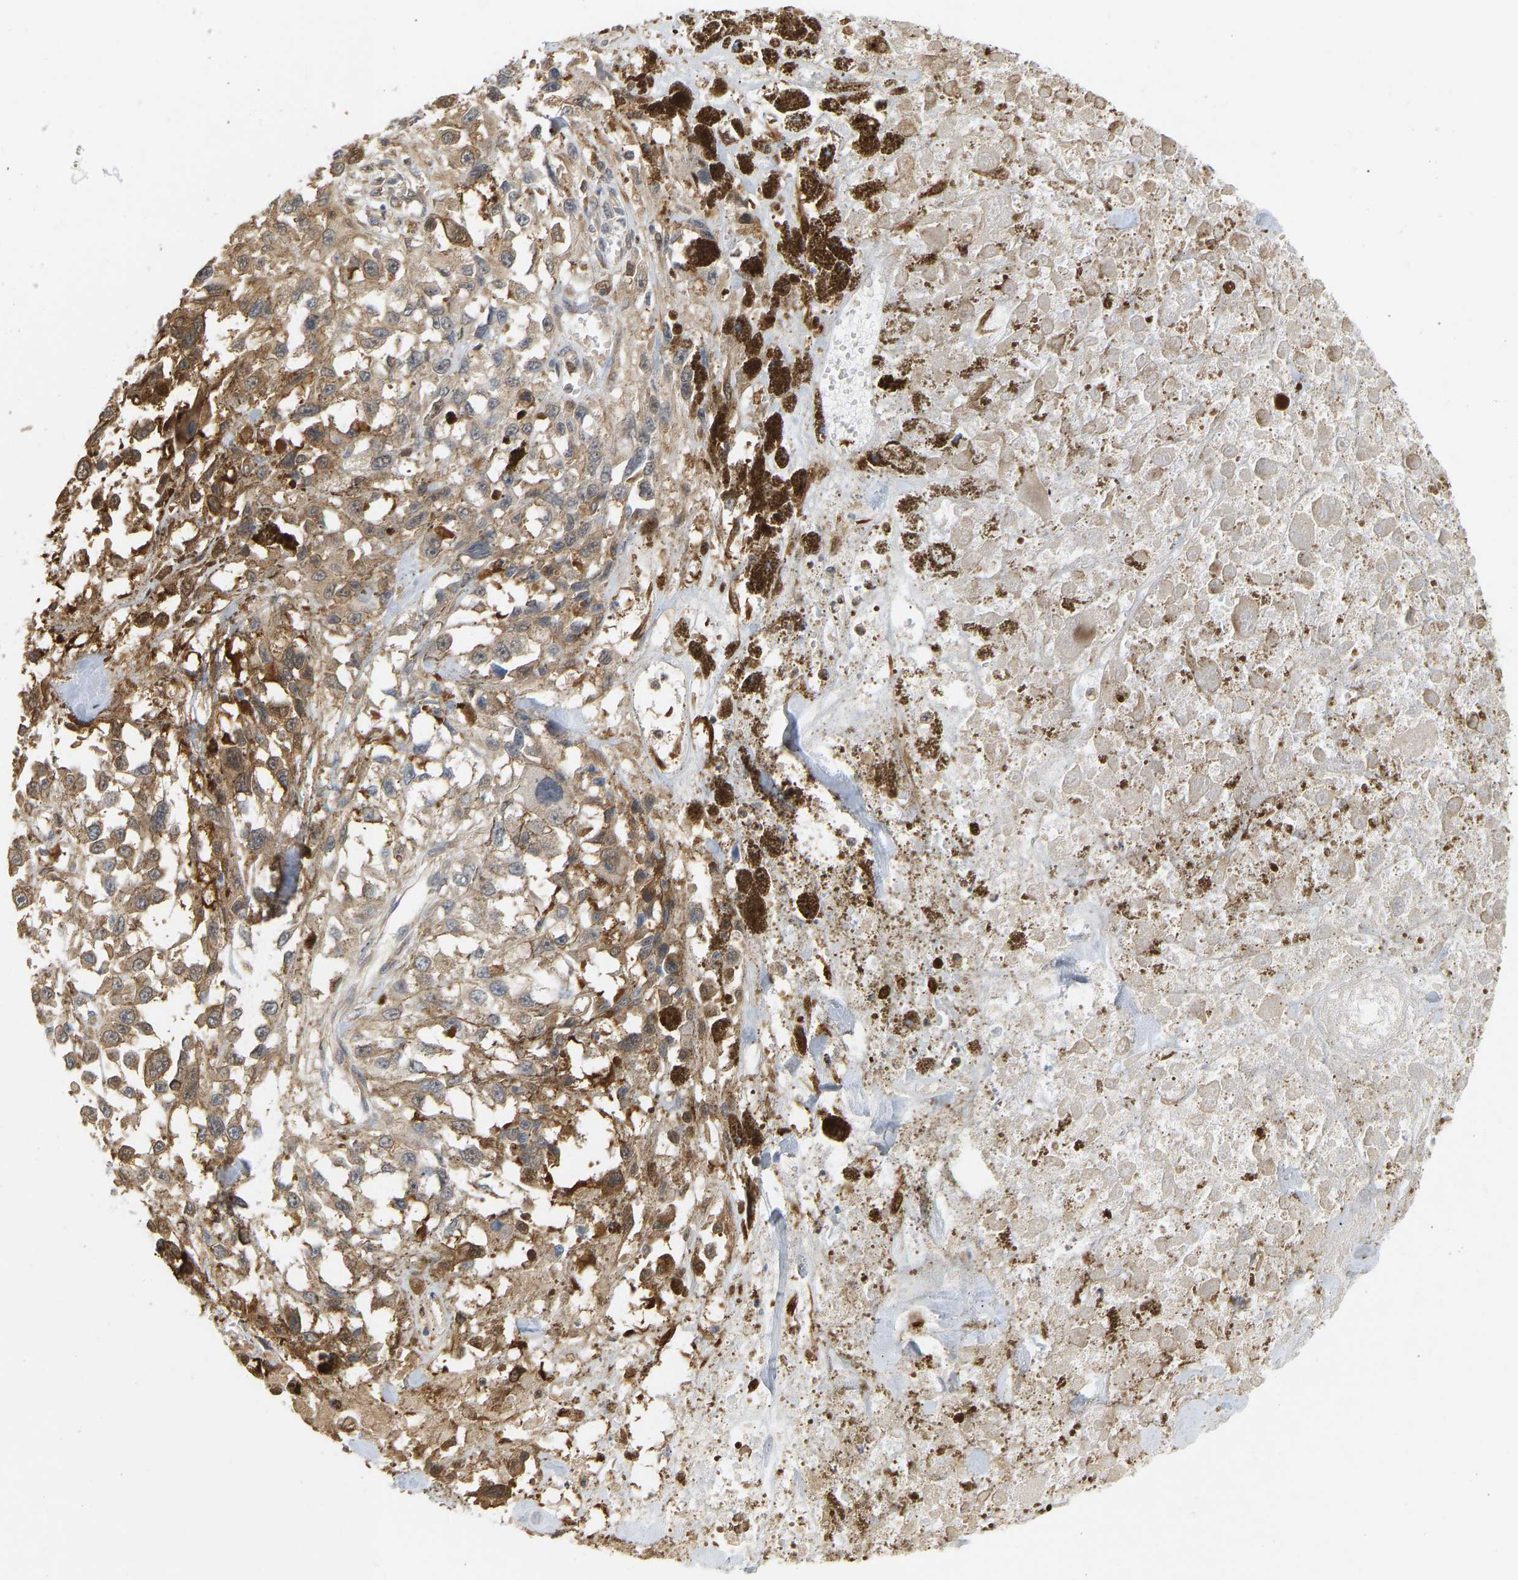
{"staining": {"intensity": "moderate", "quantity": ">75%", "location": "cytoplasmic/membranous"}, "tissue": "melanoma", "cell_type": "Tumor cells", "image_type": "cancer", "snomed": [{"axis": "morphology", "description": "Malignant melanoma, Metastatic site"}, {"axis": "topography", "description": "Lymph node"}], "caption": "DAB (3,3'-diaminobenzidine) immunohistochemical staining of human malignant melanoma (metastatic site) shows moderate cytoplasmic/membranous protein positivity in about >75% of tumor cells.", "gene": "ENO1", "patient": {"sex": "male", "age": 59}}